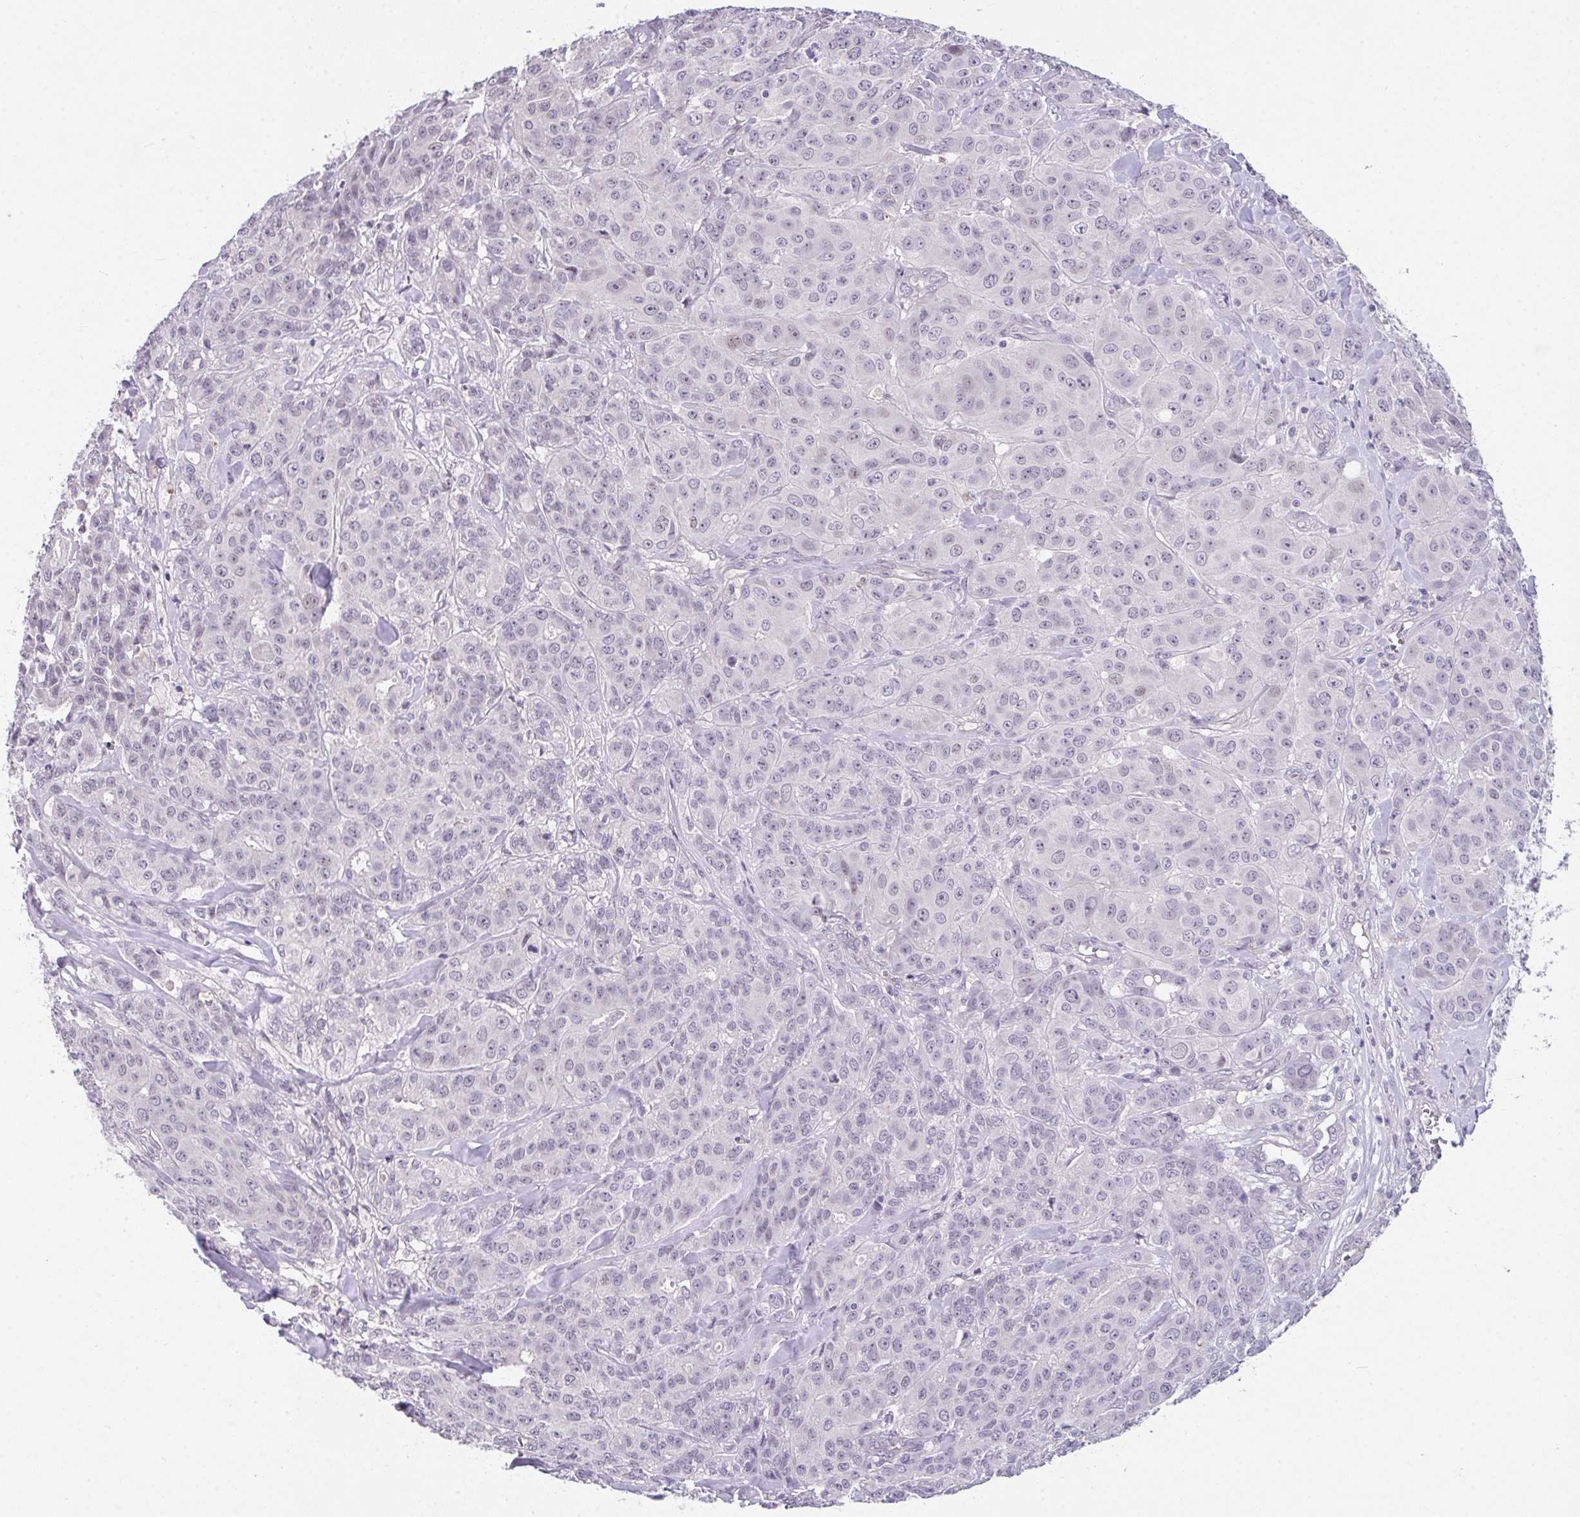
{"staining": {"intensity": "negative", "quantity": "none", "location": "none"}, "tissue": "breast cancer", "cell_type": "Tumor cells", "image_type": "cancer", "snomed": [{"axis": "morphology", "description": "Normal tissue, NOS"}, {"axis": "morphology", "description": "Duct carcinoma"}, {"axis": "topography", "description": "Breast"}], "caption": "A histopathology image of invasive ductal carcinoma (breast) stained for a protein exhibits no brown staining in tumor cells.", "gene": "GLTPD2", "patient": {"sex": "female", "age": 43}}